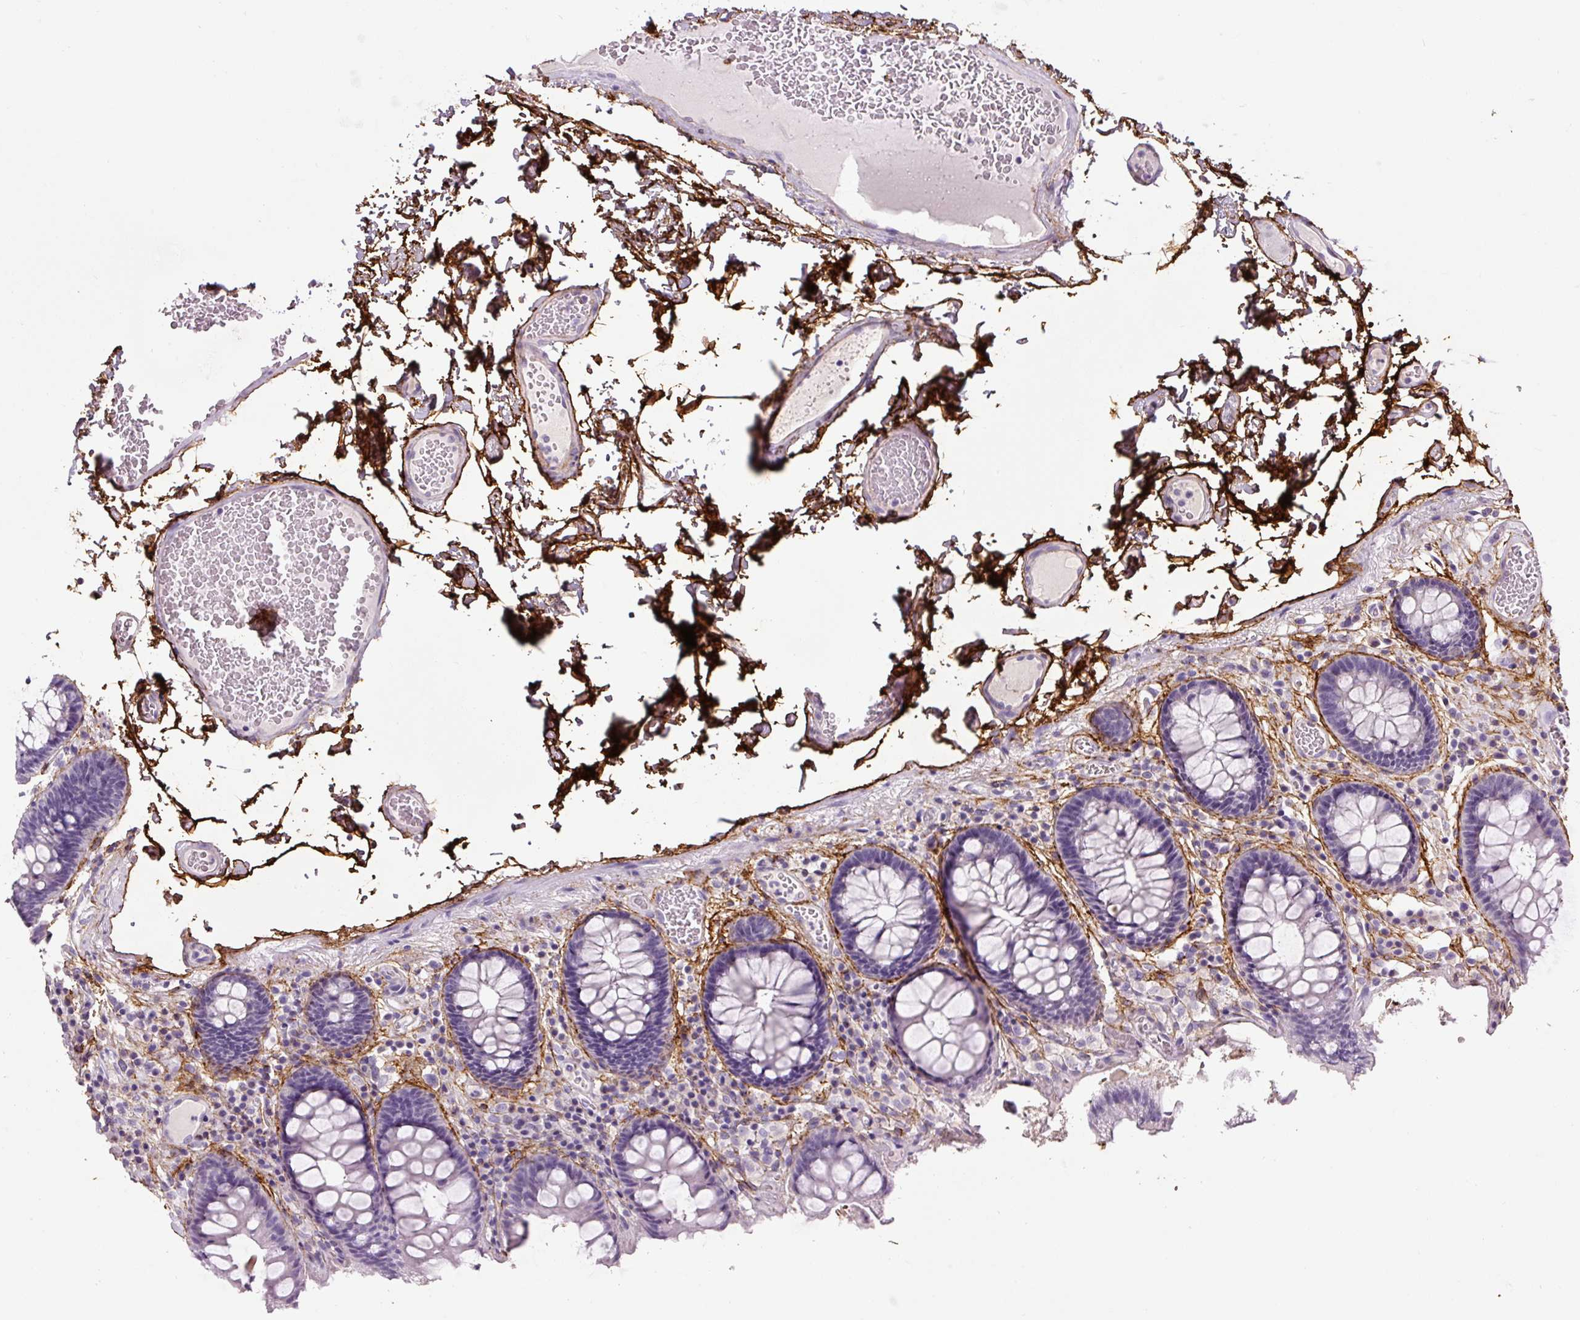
{"staining": {"intensity": "negative", "quantity": "none", "location": "none"}, "tissue": "colon", "cell_type": "Endothelial cells", "image_type": "normal", "snomed": [{"axis": "morphology", "description": "Normal tissue, NOS"}, {"axis": "topography", "description": "Colon"}, {"axis": "topography", "description": "Peripheral nerve tissue"}], "caption": "High magnification brightfield microscopy of unremarkable colon stained with DAB (brown) and counterstained with hematoxylin (blue): endothelial cells show no significant positivity.", "gene": "FBN1", "patient": {"sex": "male", "age": 84}}